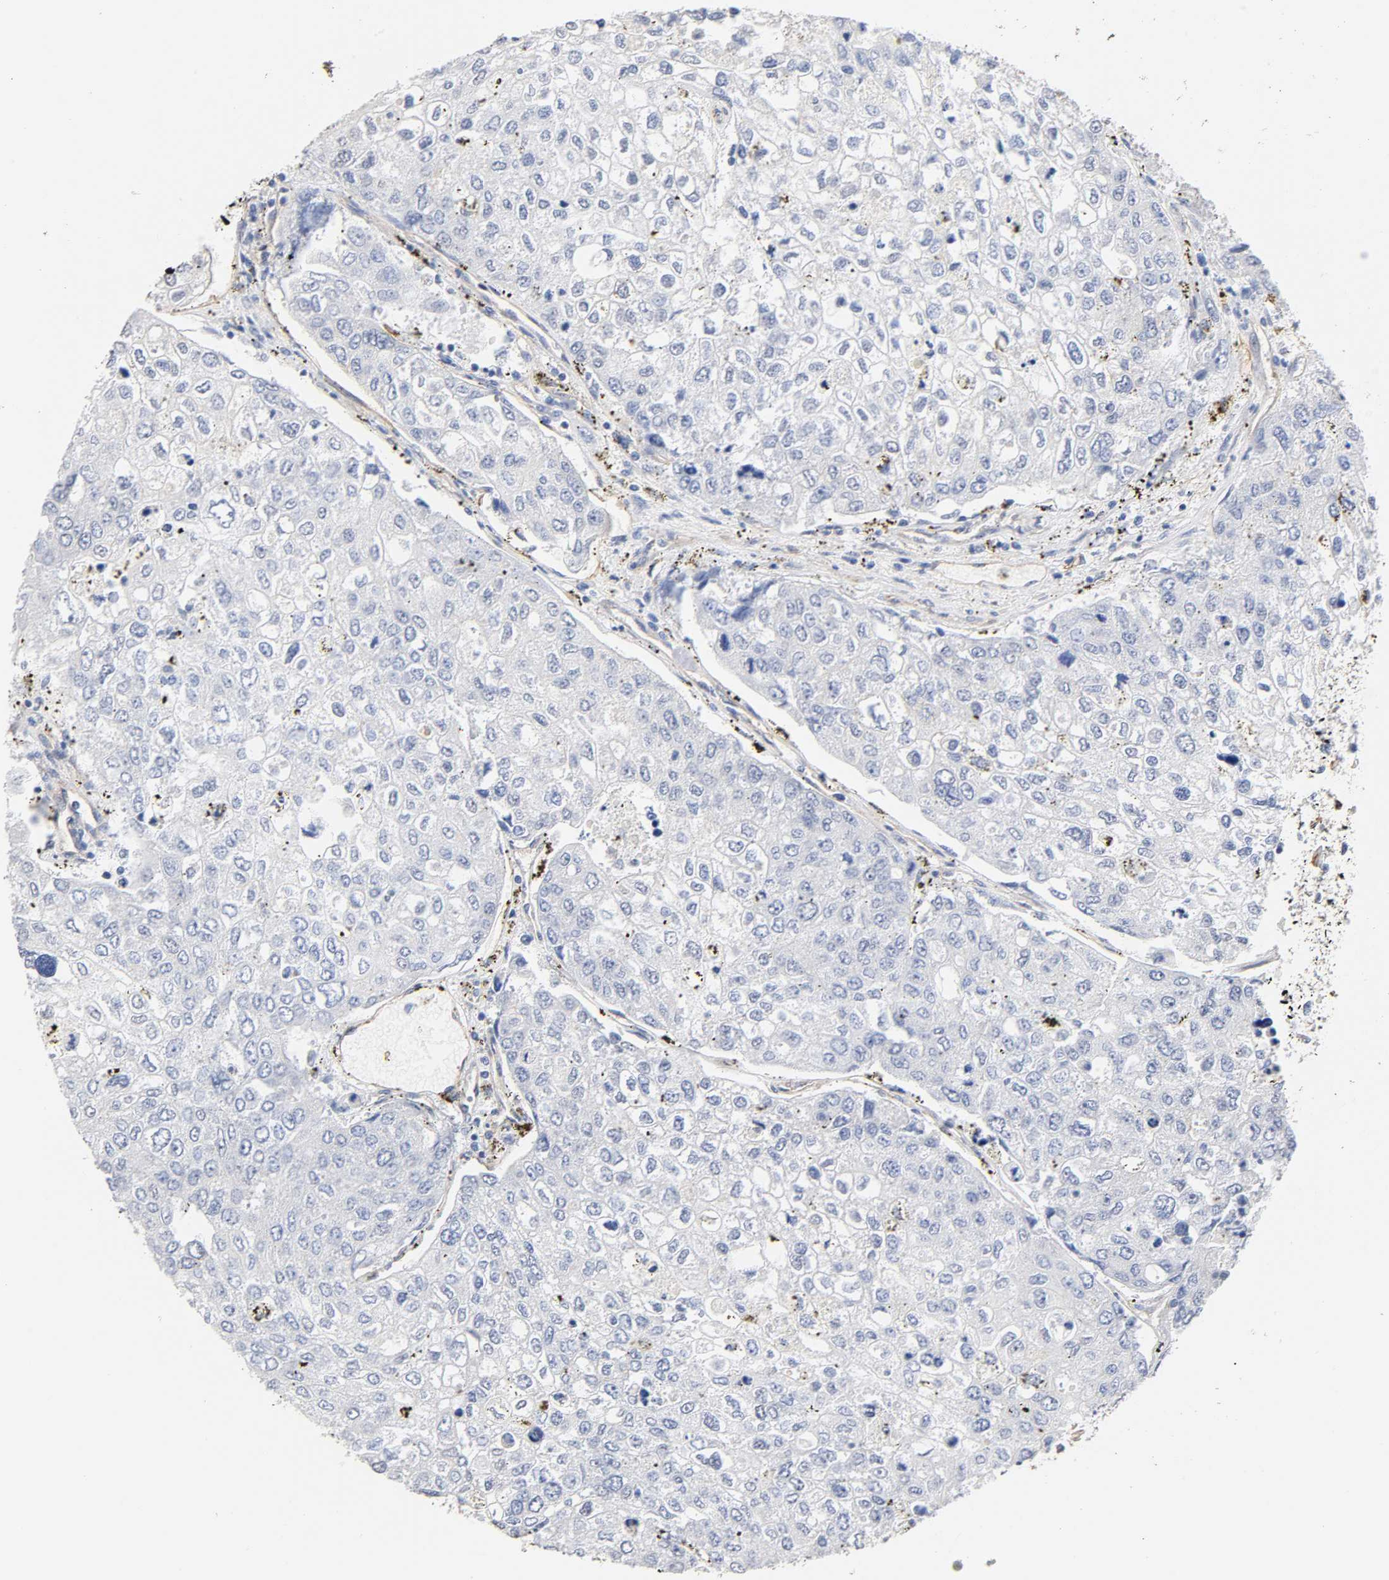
{"staining": {"intensity": "negative", "quantity": "none", "location": "none"}, "tissue": "urothelial cancer", "cell_type": "Tumor cells", "image_type": "cancer", "snomed": [{"axis": "morphology", "description": "Urothelial carcinoma, High grade"}, {"axis": "topography", "description": "Lymph node"}, {"axis": "topography", "description": "Urinary bladder"}], "caption": "IHC of human urothelial cancer displays no expression in tumor cells.", "gene": "SPTAN1", "patient": {"sex": "male", "age": 51}}